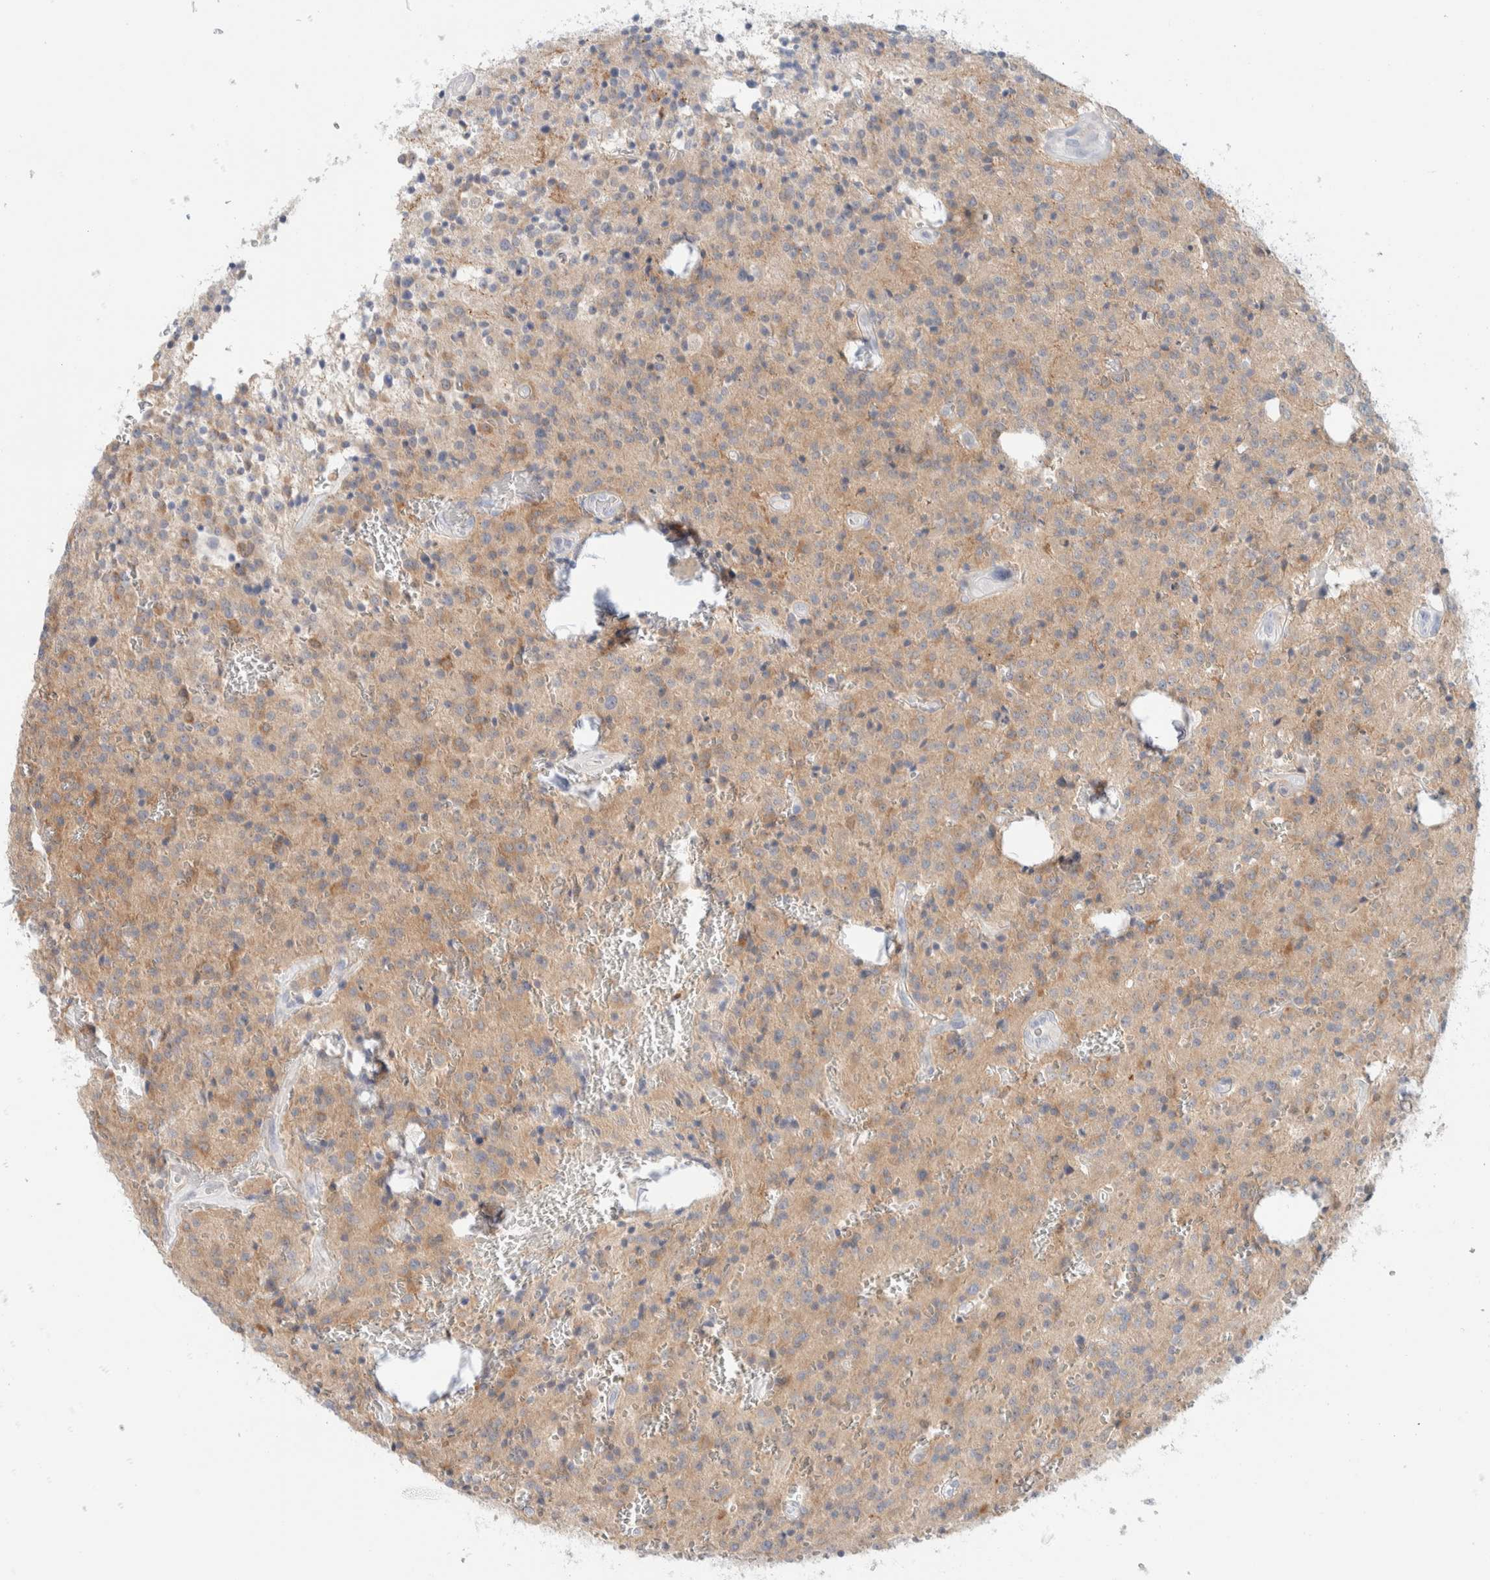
{"staining": {"intensity": "weak", "quantity": "25%-75%", "location": "cytoplasmic/membranous"}, "tissue": "glioma", "cell_type": "Tumor cells", "image_type": "cancer", "snomed": [{"axis": "morphology", "description": "Glioma, malignant, Low grade"}, {"axis": "topography", "description": "Brain"}], "caption": "IHC photomicrograph of neoplastic tissue: malignant glioma (low-grade) stained using immunohistochemistry shows low levels of weak protein expression localized specifically in the cytoplasmic/membranous of tumor cells, appearing as a cytoplasmic/membranous brown color.", "gene": "ATCAY", "patient": {"sex": "male", "age": 58}}